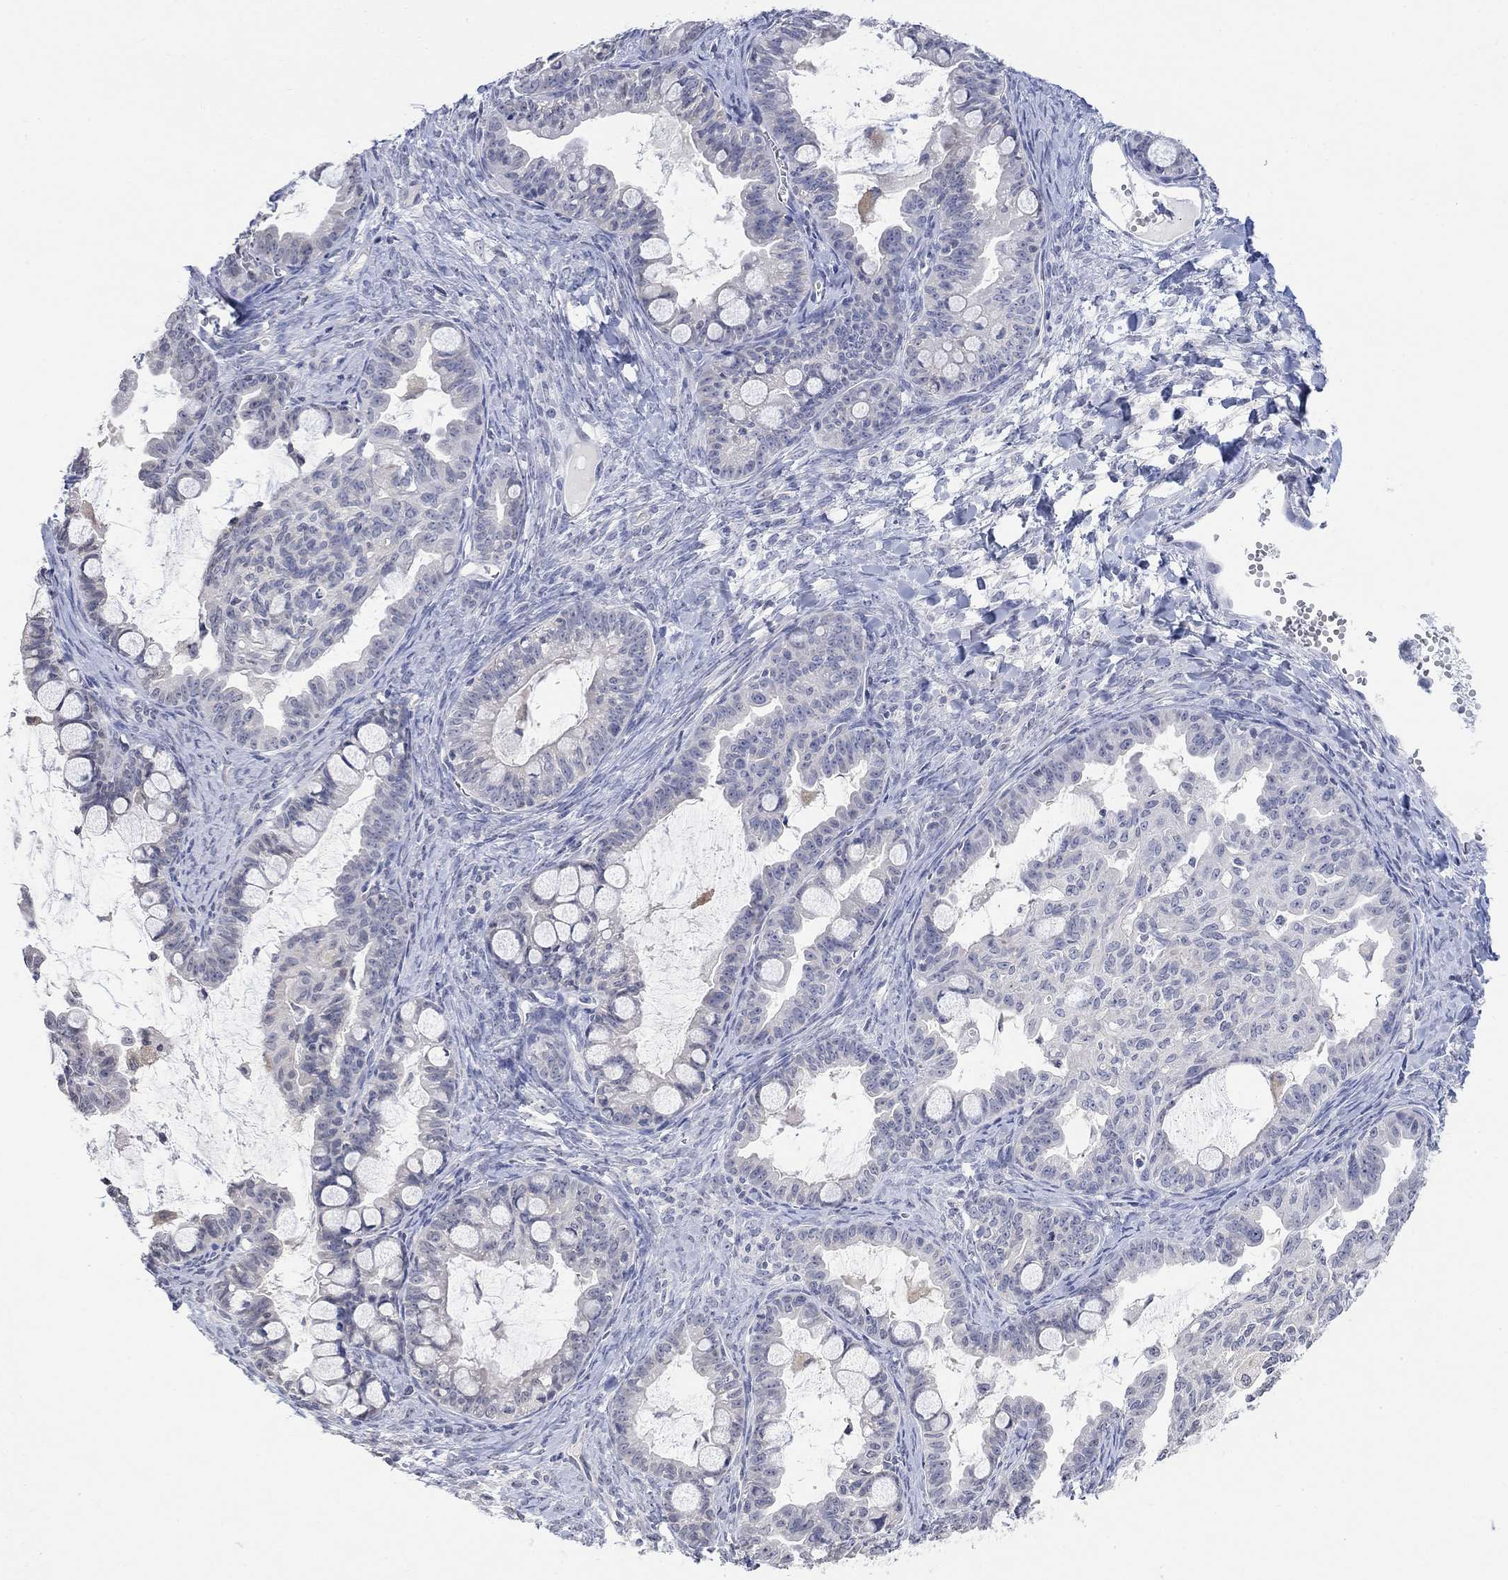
{"staining": {"intensity": "negative", "quantity": "none", "location": "none"}, "tissue": "ovarian cancer", "cell_type": "Tumor cells", "image_type": "cancer", "snomed": [{"axis": "morphology", "description": "Cystadenocarcinoma, mucinous, NOS"}, {"axis": "topography", "description": "Ovary"}], "caption": "Protein analysis of ovarian cancer (mucinous cystadenocarcinoma) demonstrates no significant positivity in tumor cells. Nuclei are stained in blue.", "gene": "TMEM255A", "patient": {"sex": "female", "age": 63}}